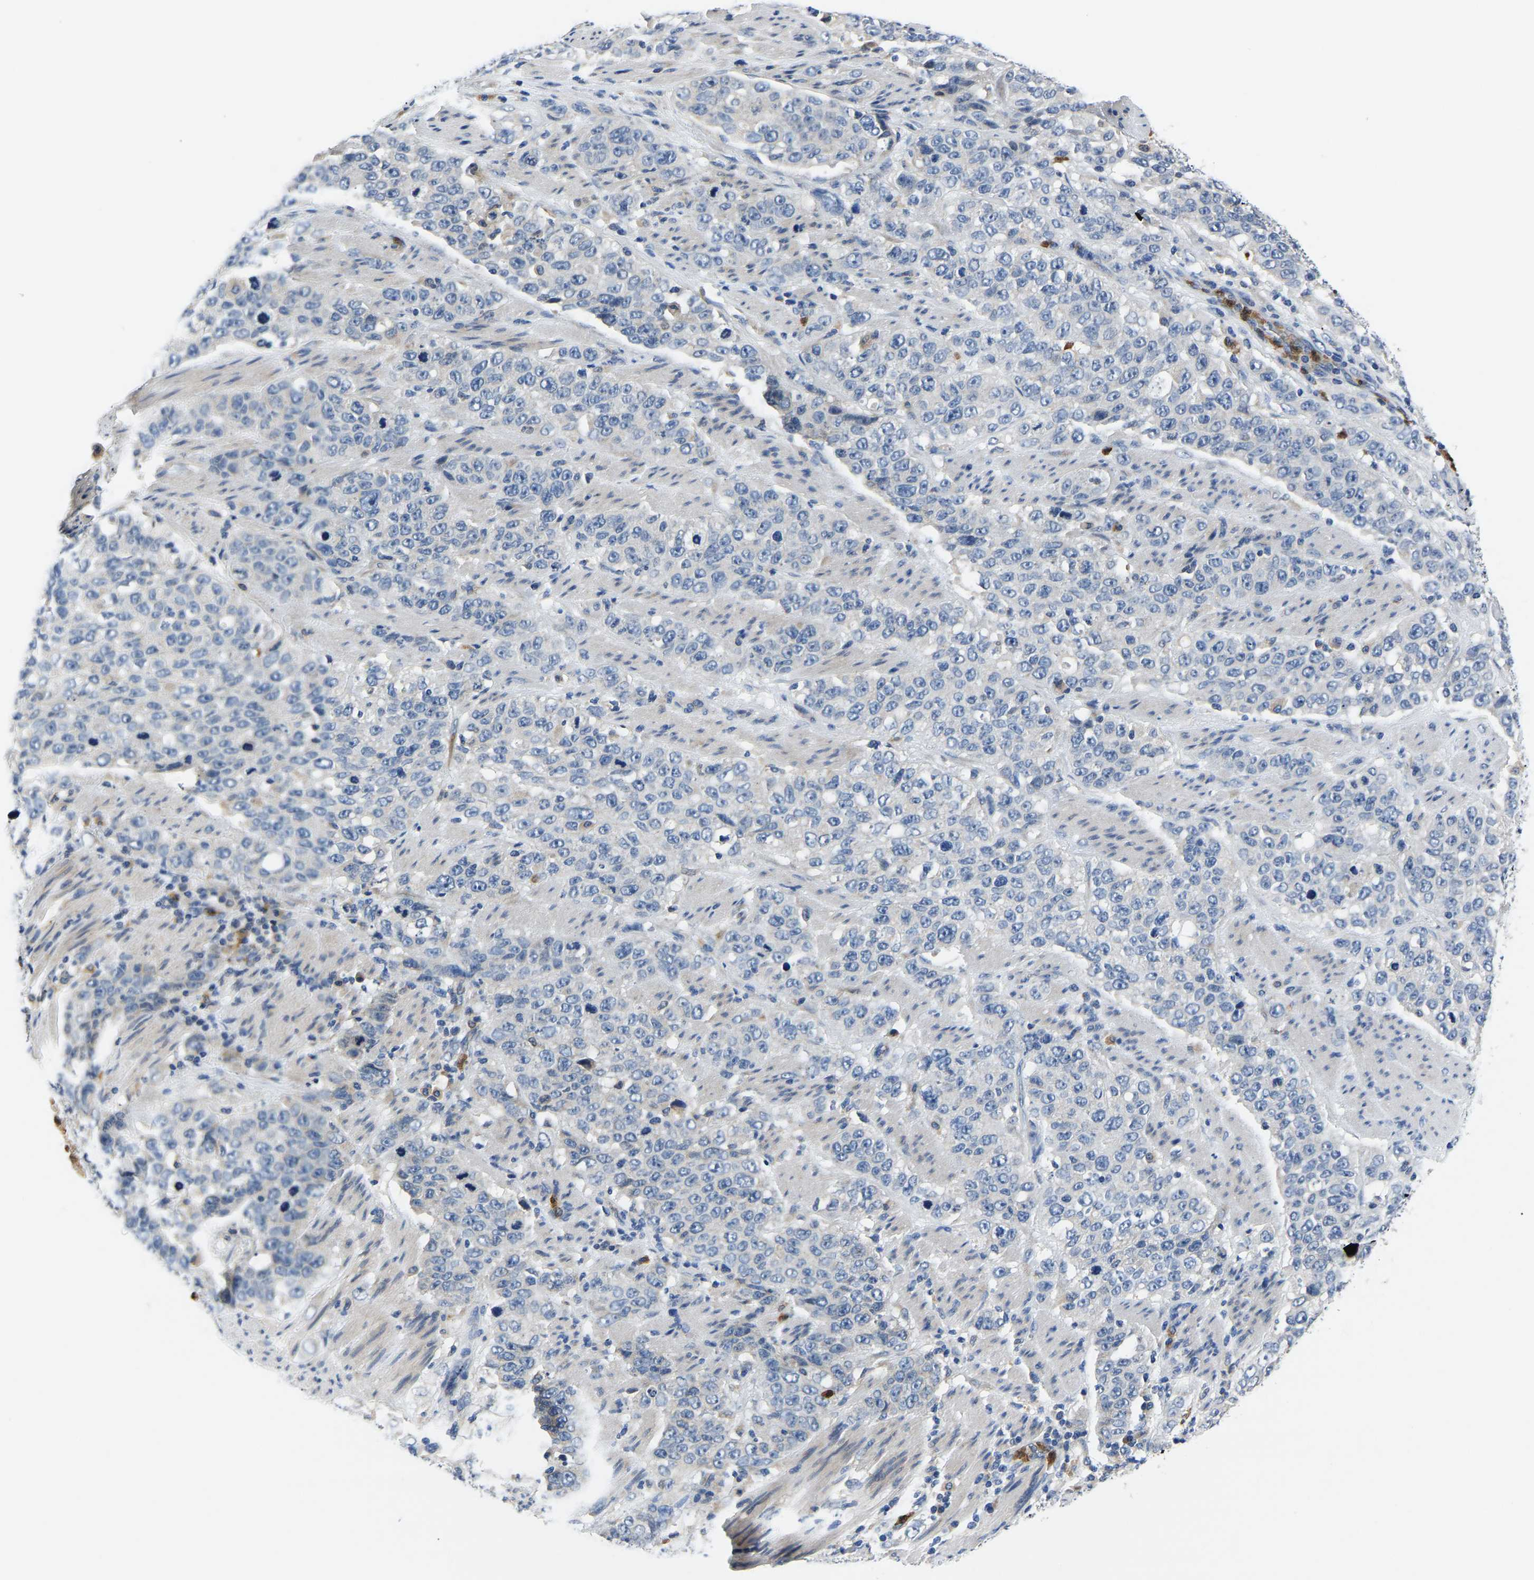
{"staining": {"intensity": "negative", "quantity": "none", "location": "none"}, "tissue": "stomach cancer", "cell_type": "Tumor cells", "image_type": "cancer", "snomed": [{"axis": "morphology", "description": "Adenocarcinoma, NOS"}, {"axis": "topography", "description": "Stomach"}], "caption": "Tumor cells are negative for brown protein staining in stomach adenocarcinoma.", "gene": "TOR1B", "patient": {"sex": "male", "age": 48}}